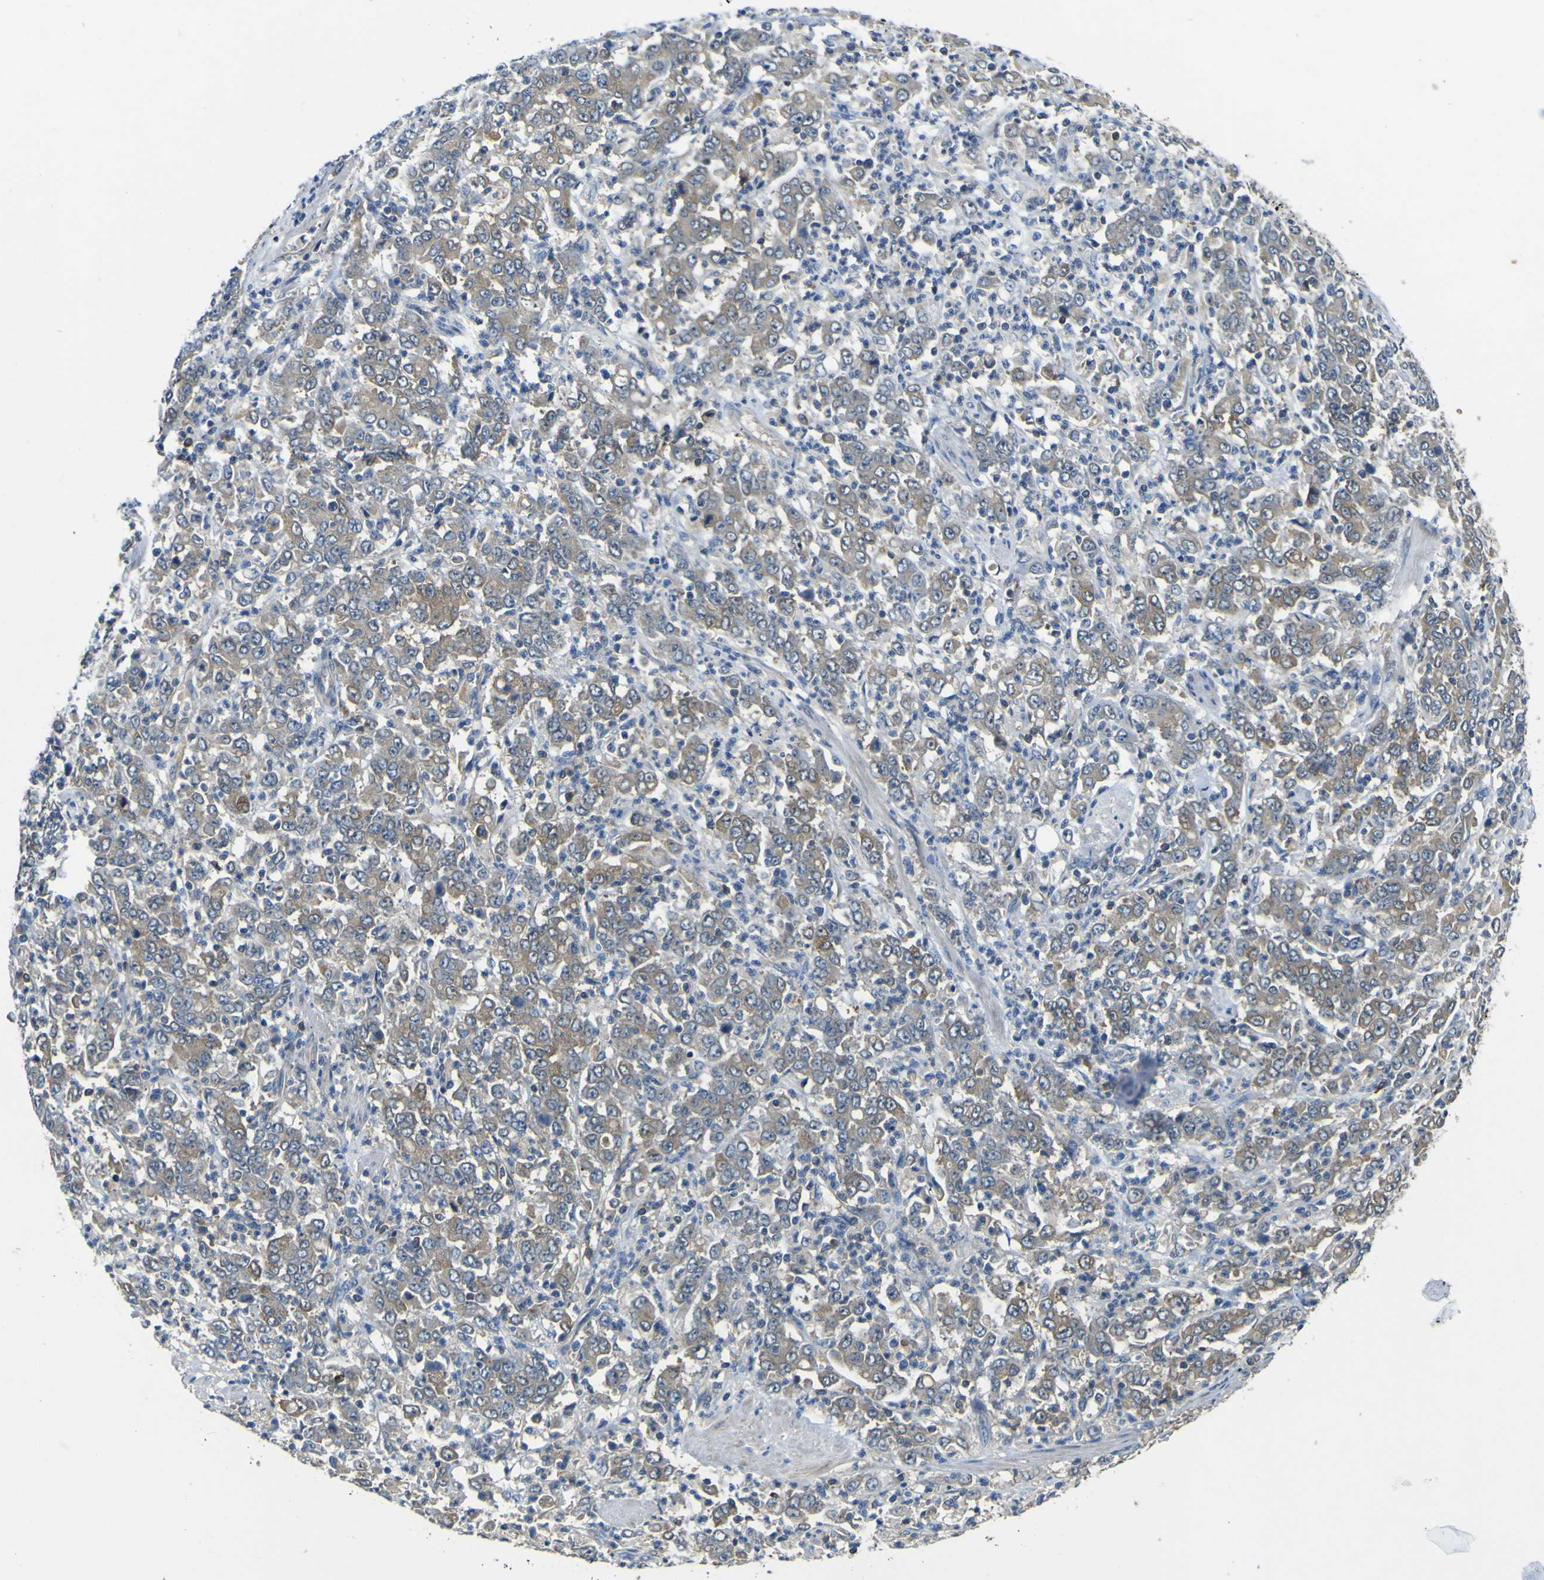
{"staining": {"intensity": "moderate", "quantity": ">75%", "location": "cytoplasmic/membranous"}, "tissue": "stomach cancer", "cell_type": "Tumor cells", "image_type": "cancer", "snomed": [{"axis": "morphology", "description": "Adenocarcinoma, NOS"}, {"axis": "topography", "description": "Stomach, lower"}], "caption": "This histopathology image reveals IHC staining of human stomach cancer, with medium moderate cytoplasmic/membranous staining in about >75% of tumor cells.", "gene": "EML2", "patient": {"sex": "female", "age": 71}}